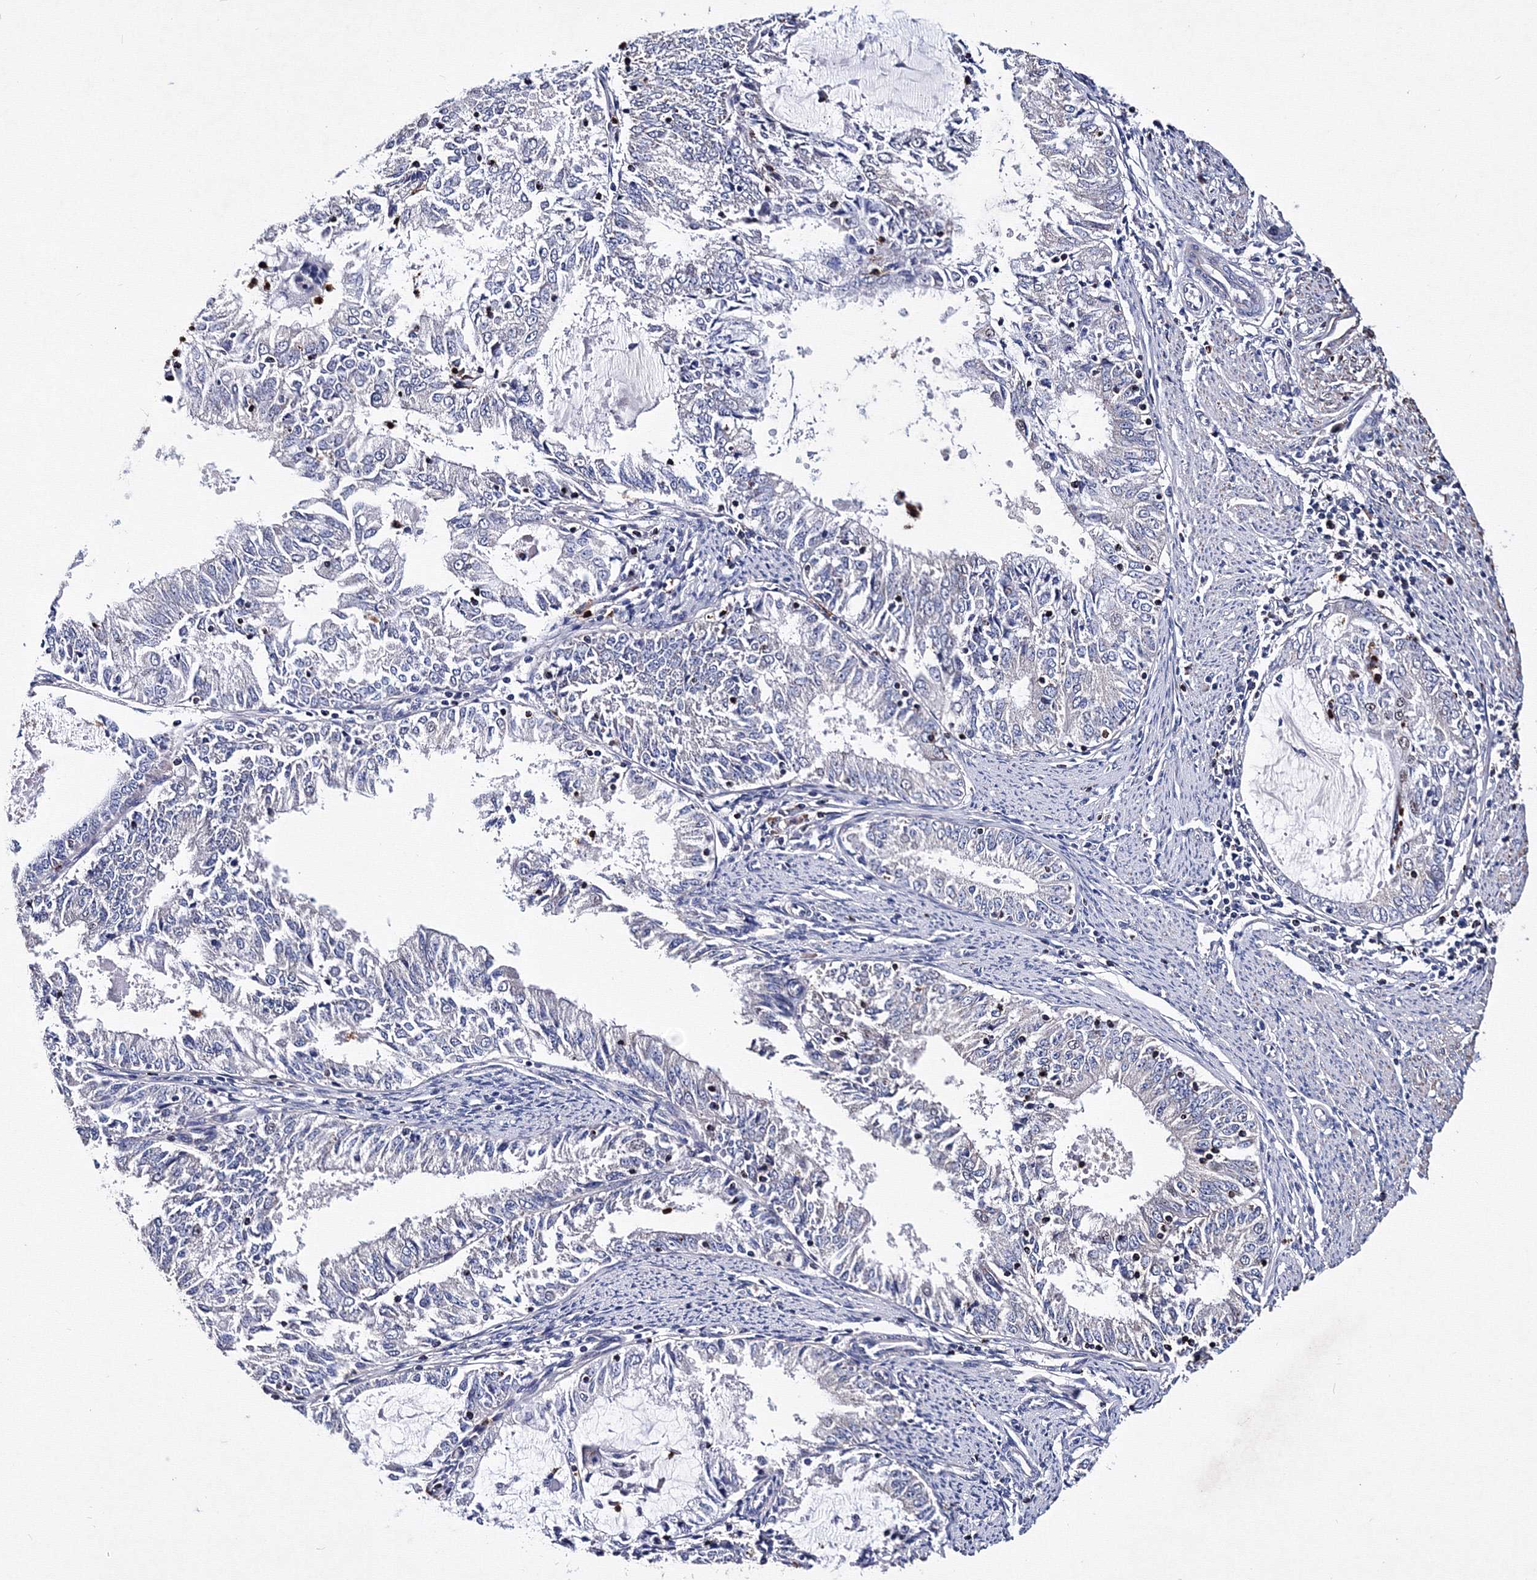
{"staining": {"intensity": "negative", "quantity": "none", "location": "none"}, "tissue": "endometrial cancer", "cell_type": "Tumor cells", "image_type": "cancer", "snomed": [{"axis": "morphology", "description": "Adenocarcinoma, NOS"}, {"axis": "topography", "description": "Endometrium"}], "caption": "Protein analysis of adenocarcinoma (endometrial) demonstrates no significant positivity in tumor cells.", "gene": "PHYKPL", "patient": {"sex": "female", "age": 57}}